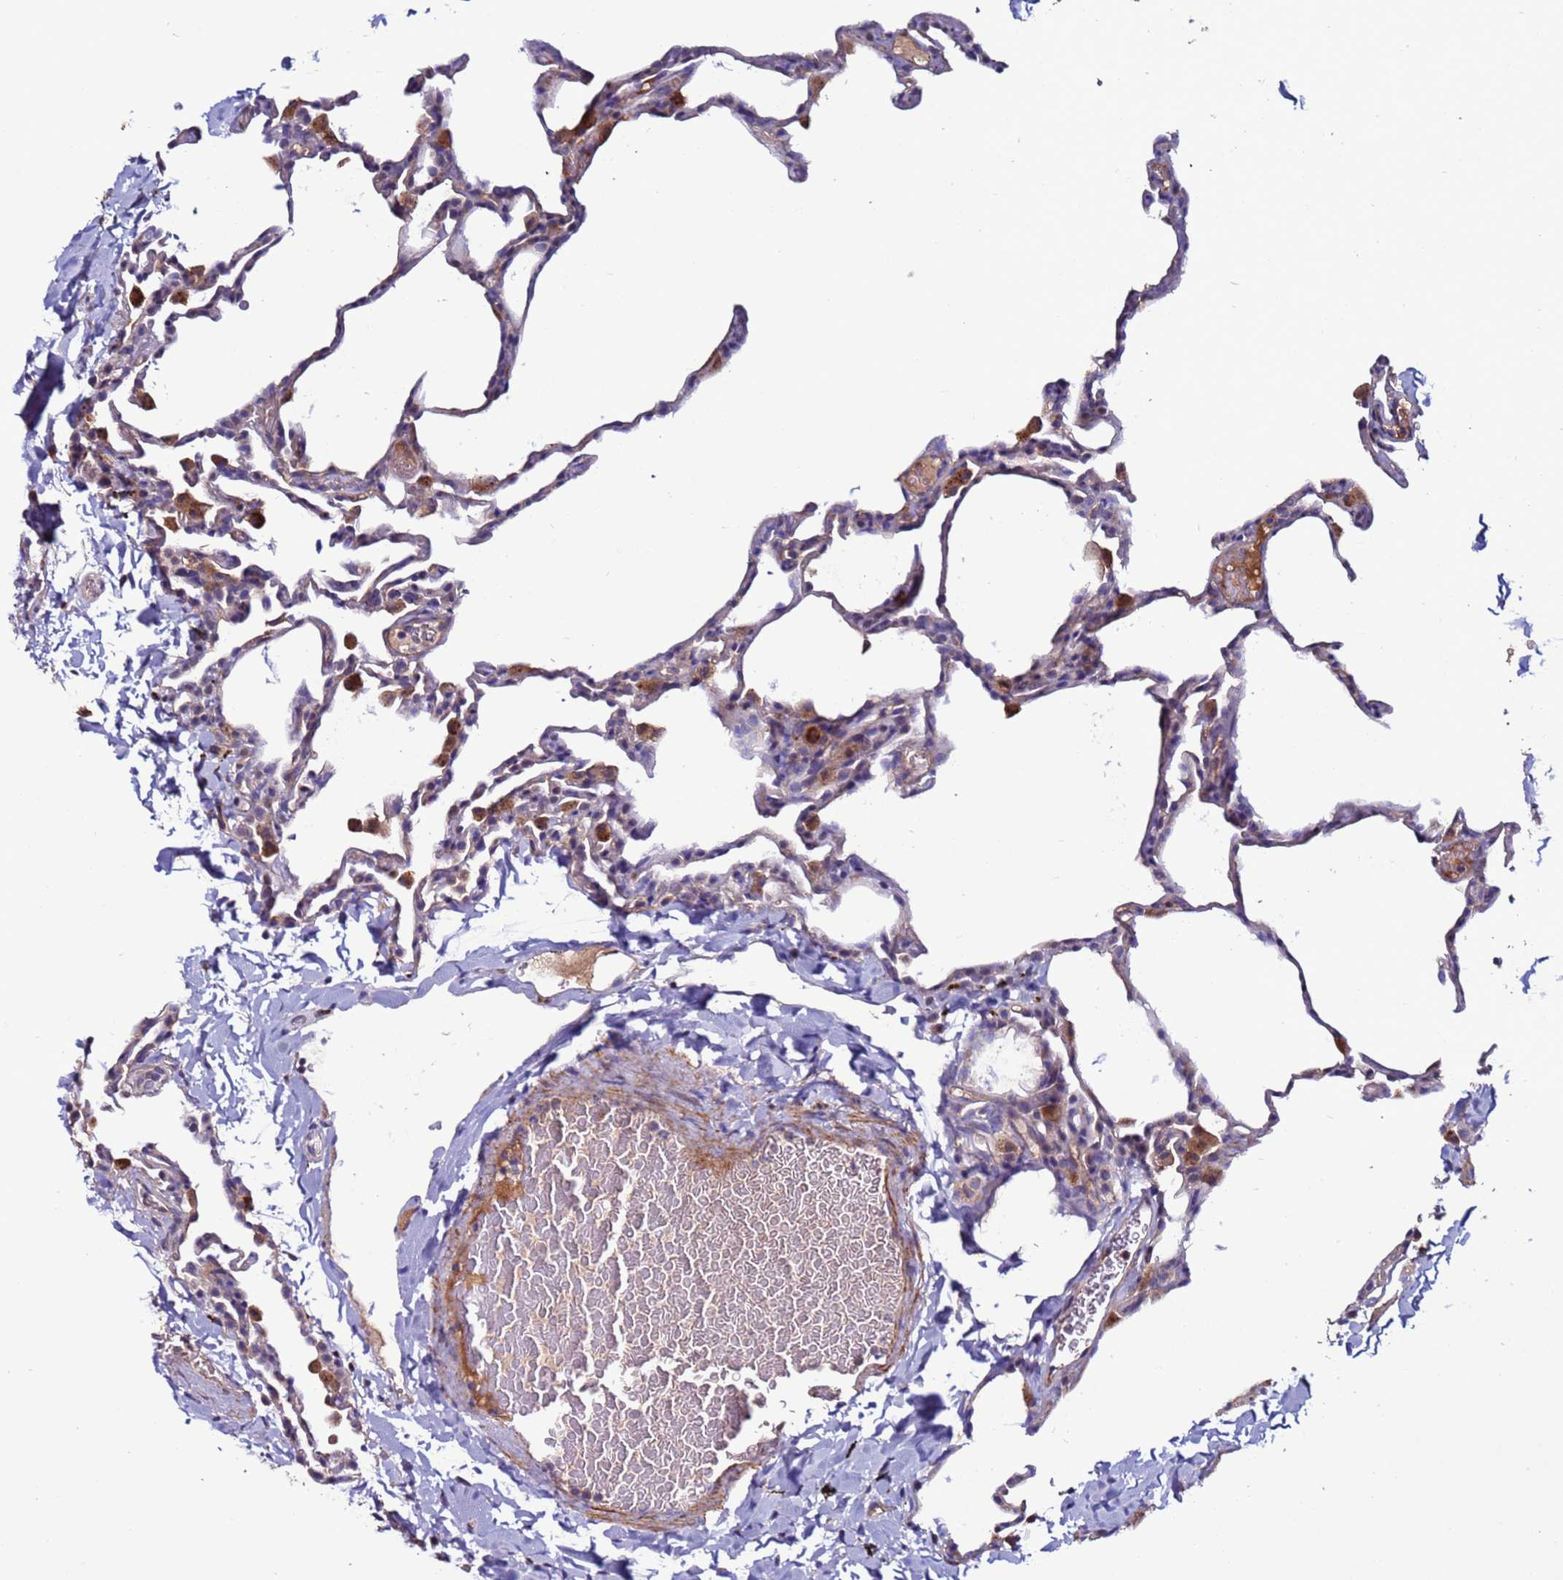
{"staining": {"intensity": "negative", "quantity": "none", "location": "none"}, "tissue": "lung", "cell_type": "Alveolar cells", "image_type": "normal", "snomed": [{"axis": "morphology", "description": "Normal tissue, NOS"}, {"axis": "topography", "description": "Lung"}], "caption": "Human lung stained for a protein using IHC demonstrates no expression in alveolar cells.", "gene": "CEP55", "patient": {"sex": "male", "age": 20}}